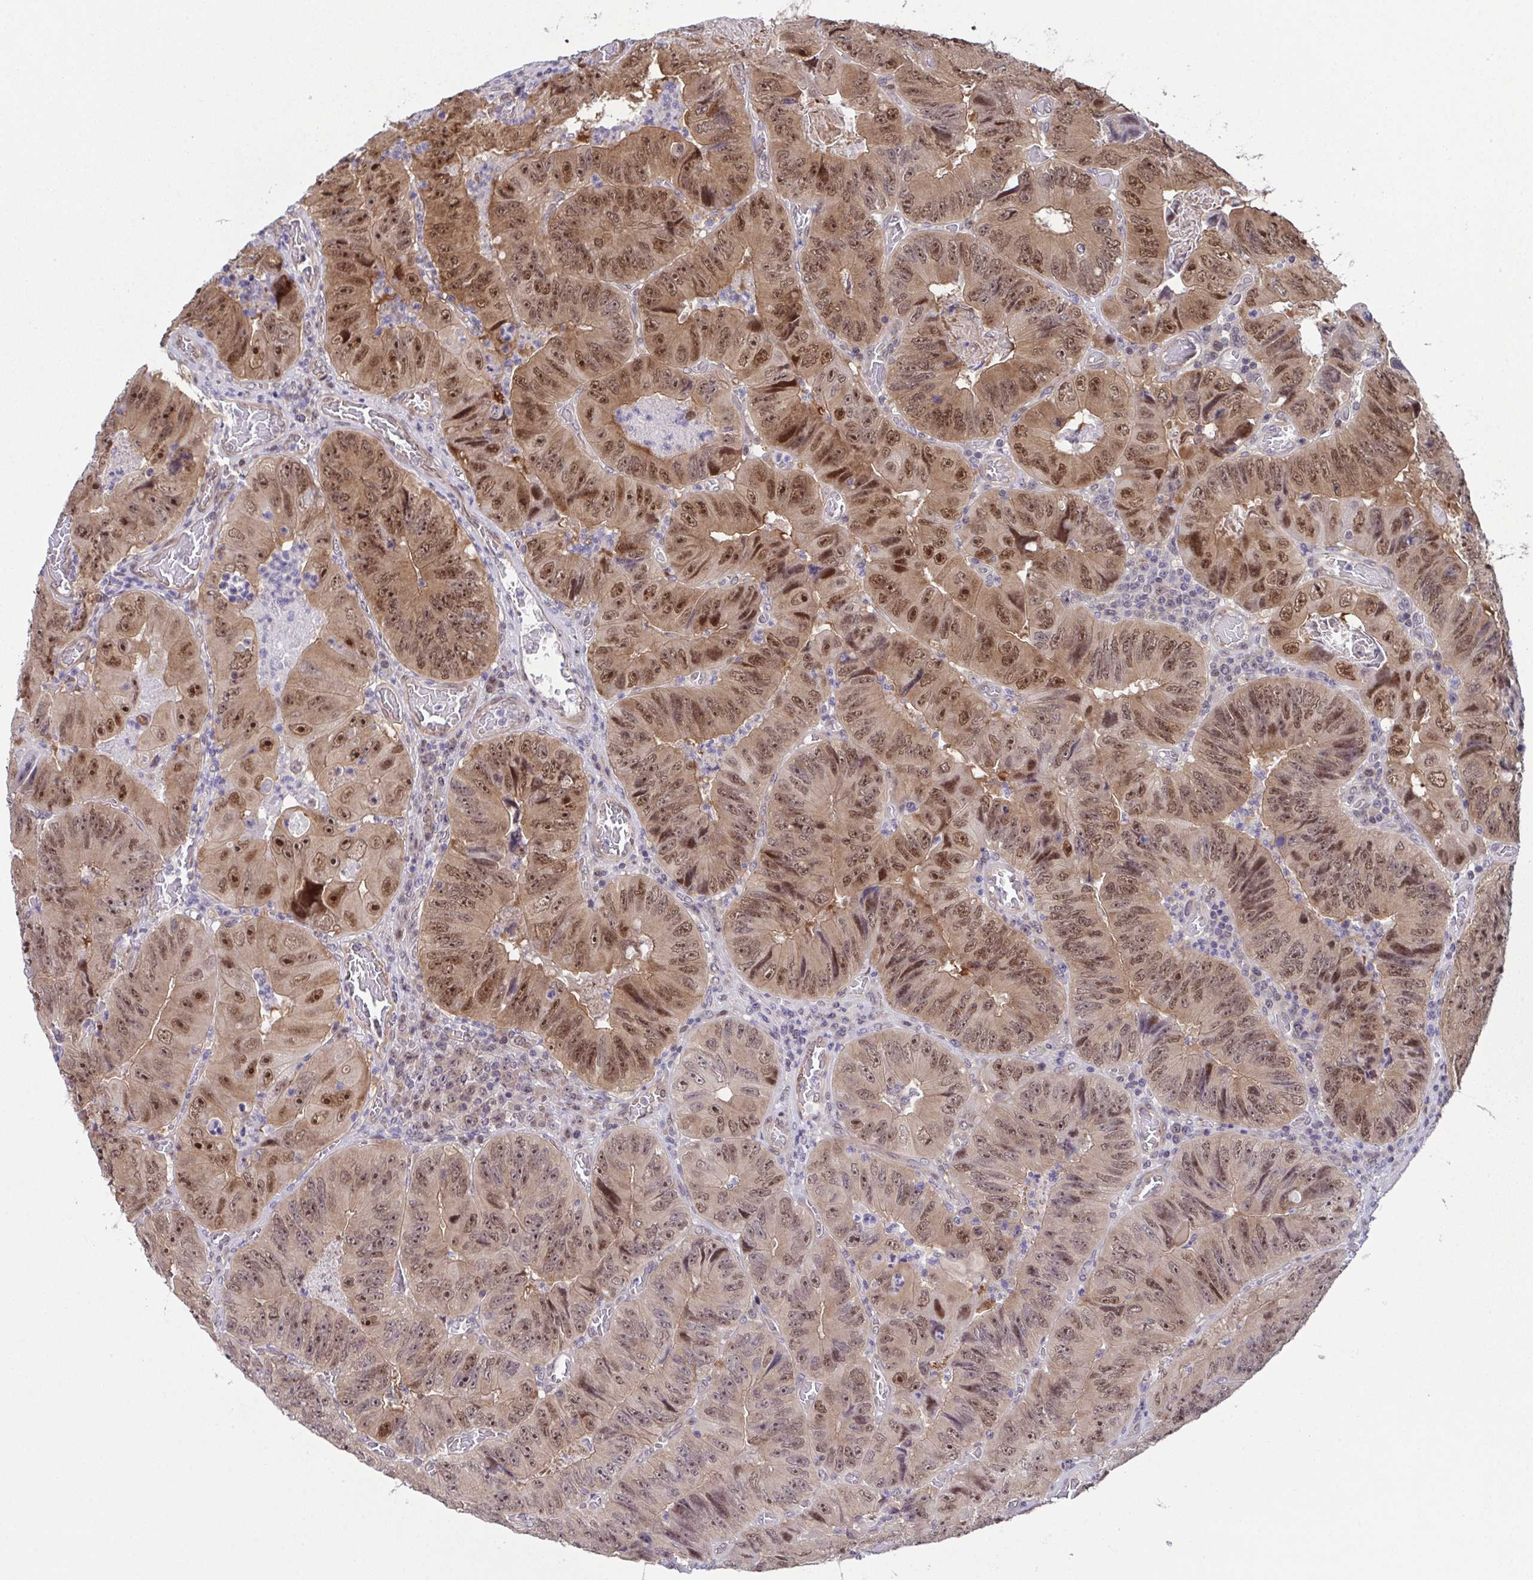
{"staining": {"intensity": "moderate", "quantity": ">75%", "location": "nuclear"}, "tissue": "colorectal cancer", "cell_type": "Tumor cells", "image_type": "cancer", "snomed": [{"axis": "morphology", "description": "Adenocarcinoma, NOS"}, {"axis": "topography", "description": "Colon"}], "caption": "Immunohistochemistry (IHC) micrograph of human colorectal cancer (adenocarcinoma) stained for a protein (brown), which exhibits medium levels of moderate nuclear positivity in about >75% of tumor cells.", "gene": "DNAJB1", "patient": {"sex": "female", "age": 84}}